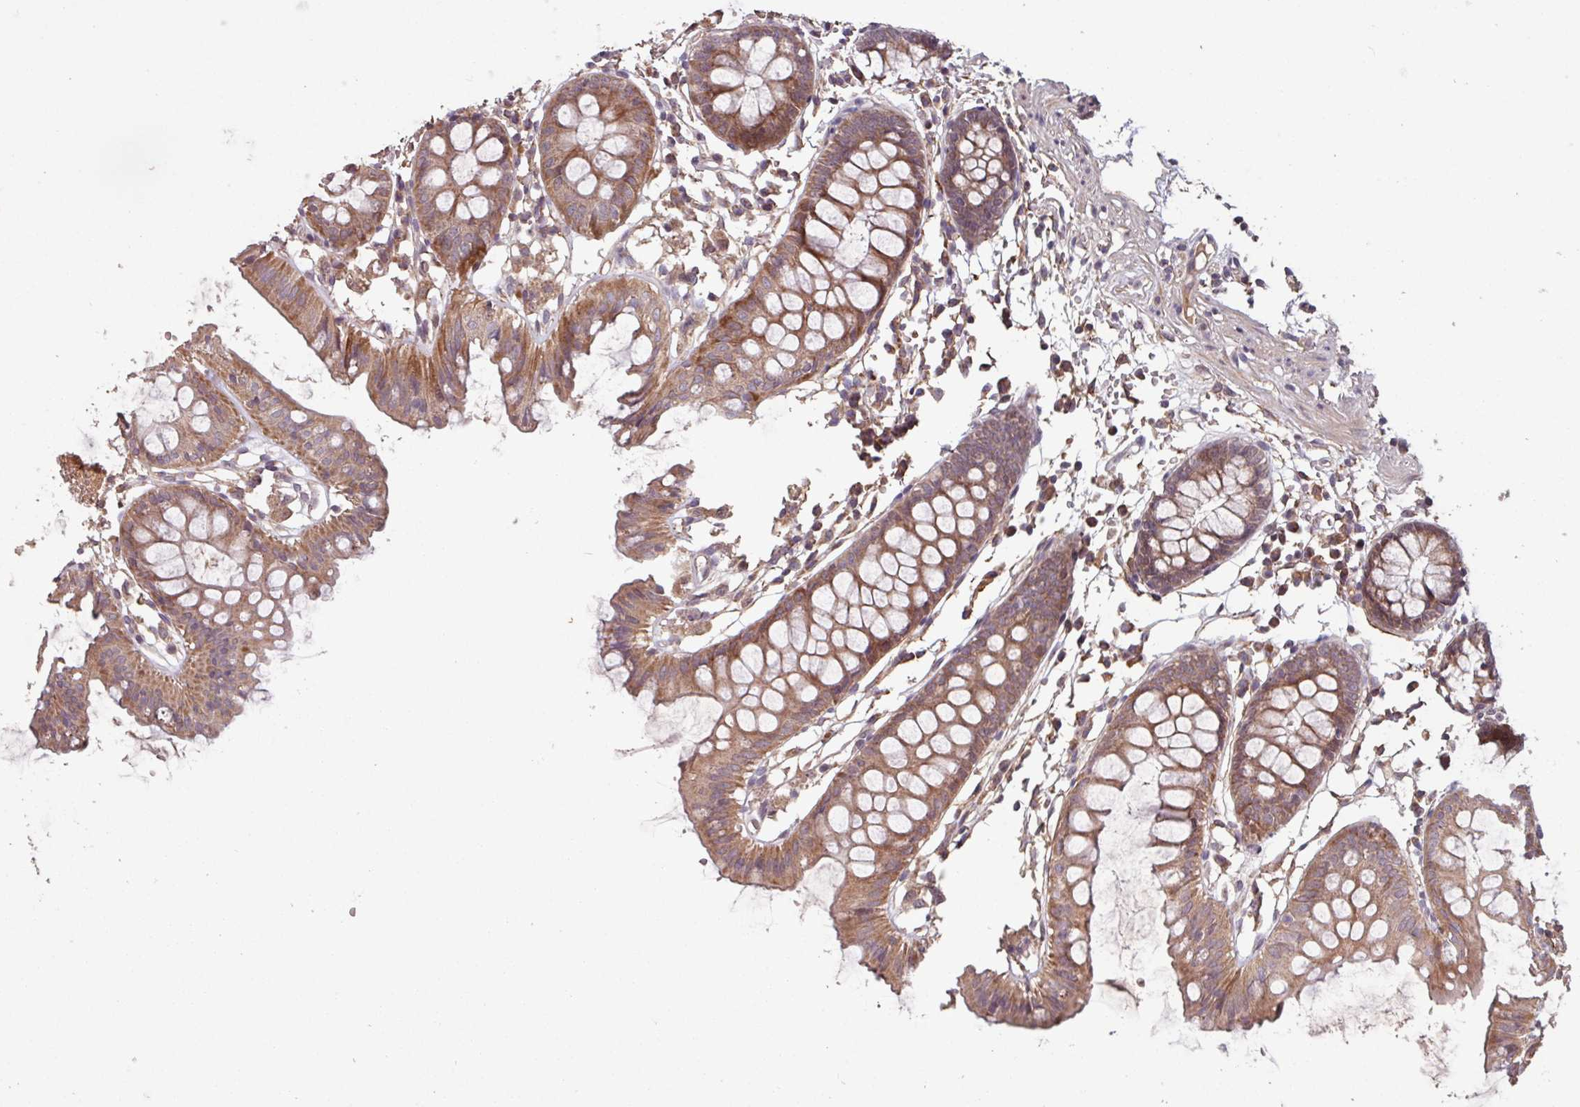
{"staining": {"intensity": "moderate", "quantity": ">75%", "location": "cytoplasmic/membranous"}, "tissue": "colon", "cell_type": "Endothelial cells", "image_type": "normal", "snomed": [{"axis": "morphology", "description": "Normal tissue, NOS"}, {"axis": "topography", "description": "Colon"}], "caption": "A brown stain highlights moderate cytoplasmic/membranous positivity of a protein in endothelial cells of unremarkable colon. Immunohistochemistry stains the protein in brown and the nuclei are stained blue.", "gene": "TMEM88", "patient": {"sex": "female", "age": 84}}